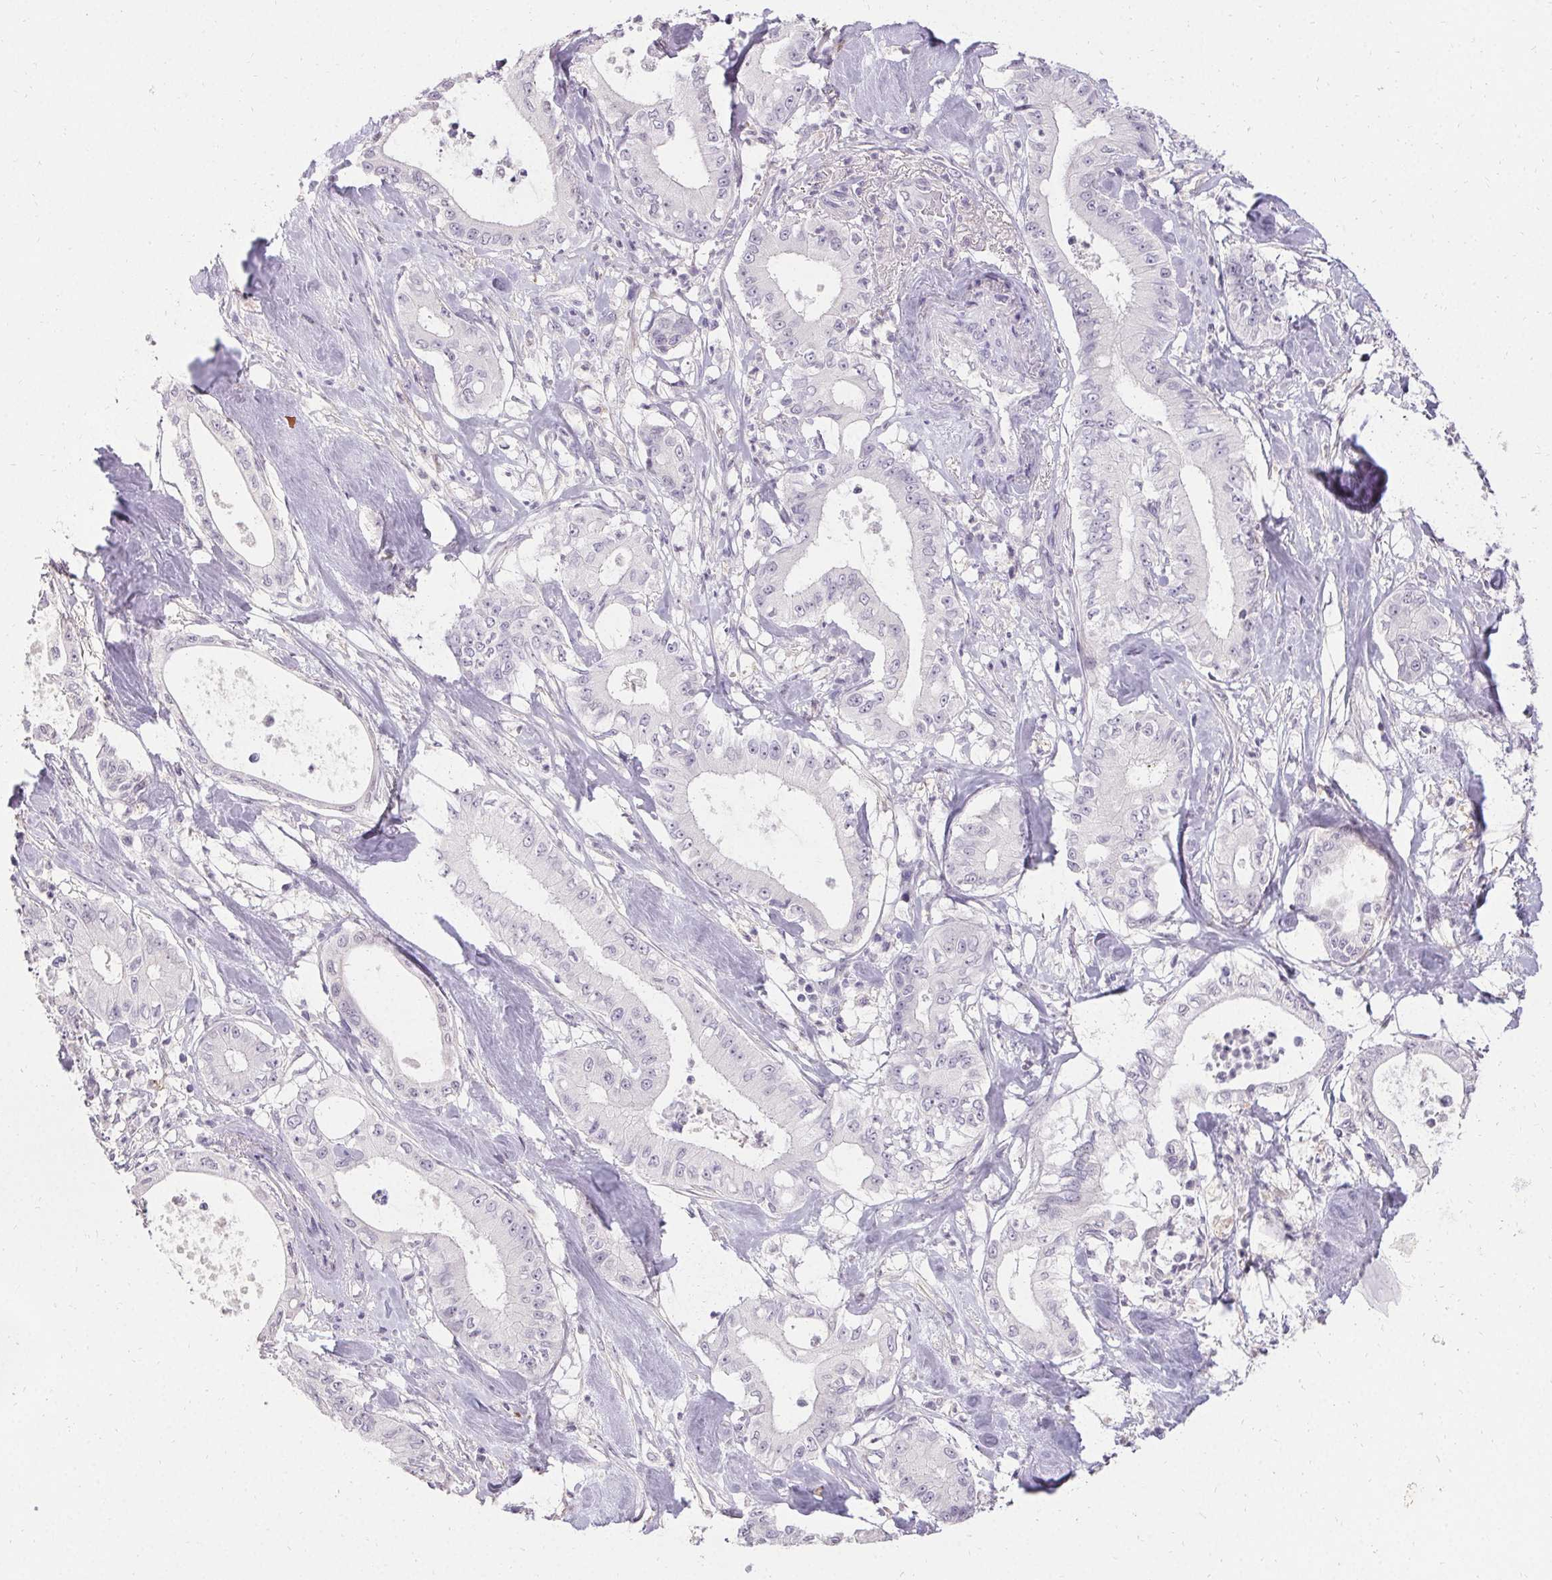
{"staining": {"intensity": "negative", "quantity": "none", "location": "none"}, "tissue": "pancreatic cancer", "cell_type": "Tumor cells", "image_type": "cancer", "snomed": [{"axis": "morphology", "description": "Adenocarcinoma, NOS"}, {"axis": "topography", "description": "Pancreas"}], "caption": "IHC histopathology image of pancreatic cancer (adenocarcinoma) stained for a protein (brown), which shows no positivity in tumor cells. (Brightfield microscopy of DAB (3,3'-diaminobenzidine) IHC at high magnification).", "gene": "PMEL", "patient": {"sex": "male", "age": 71}}